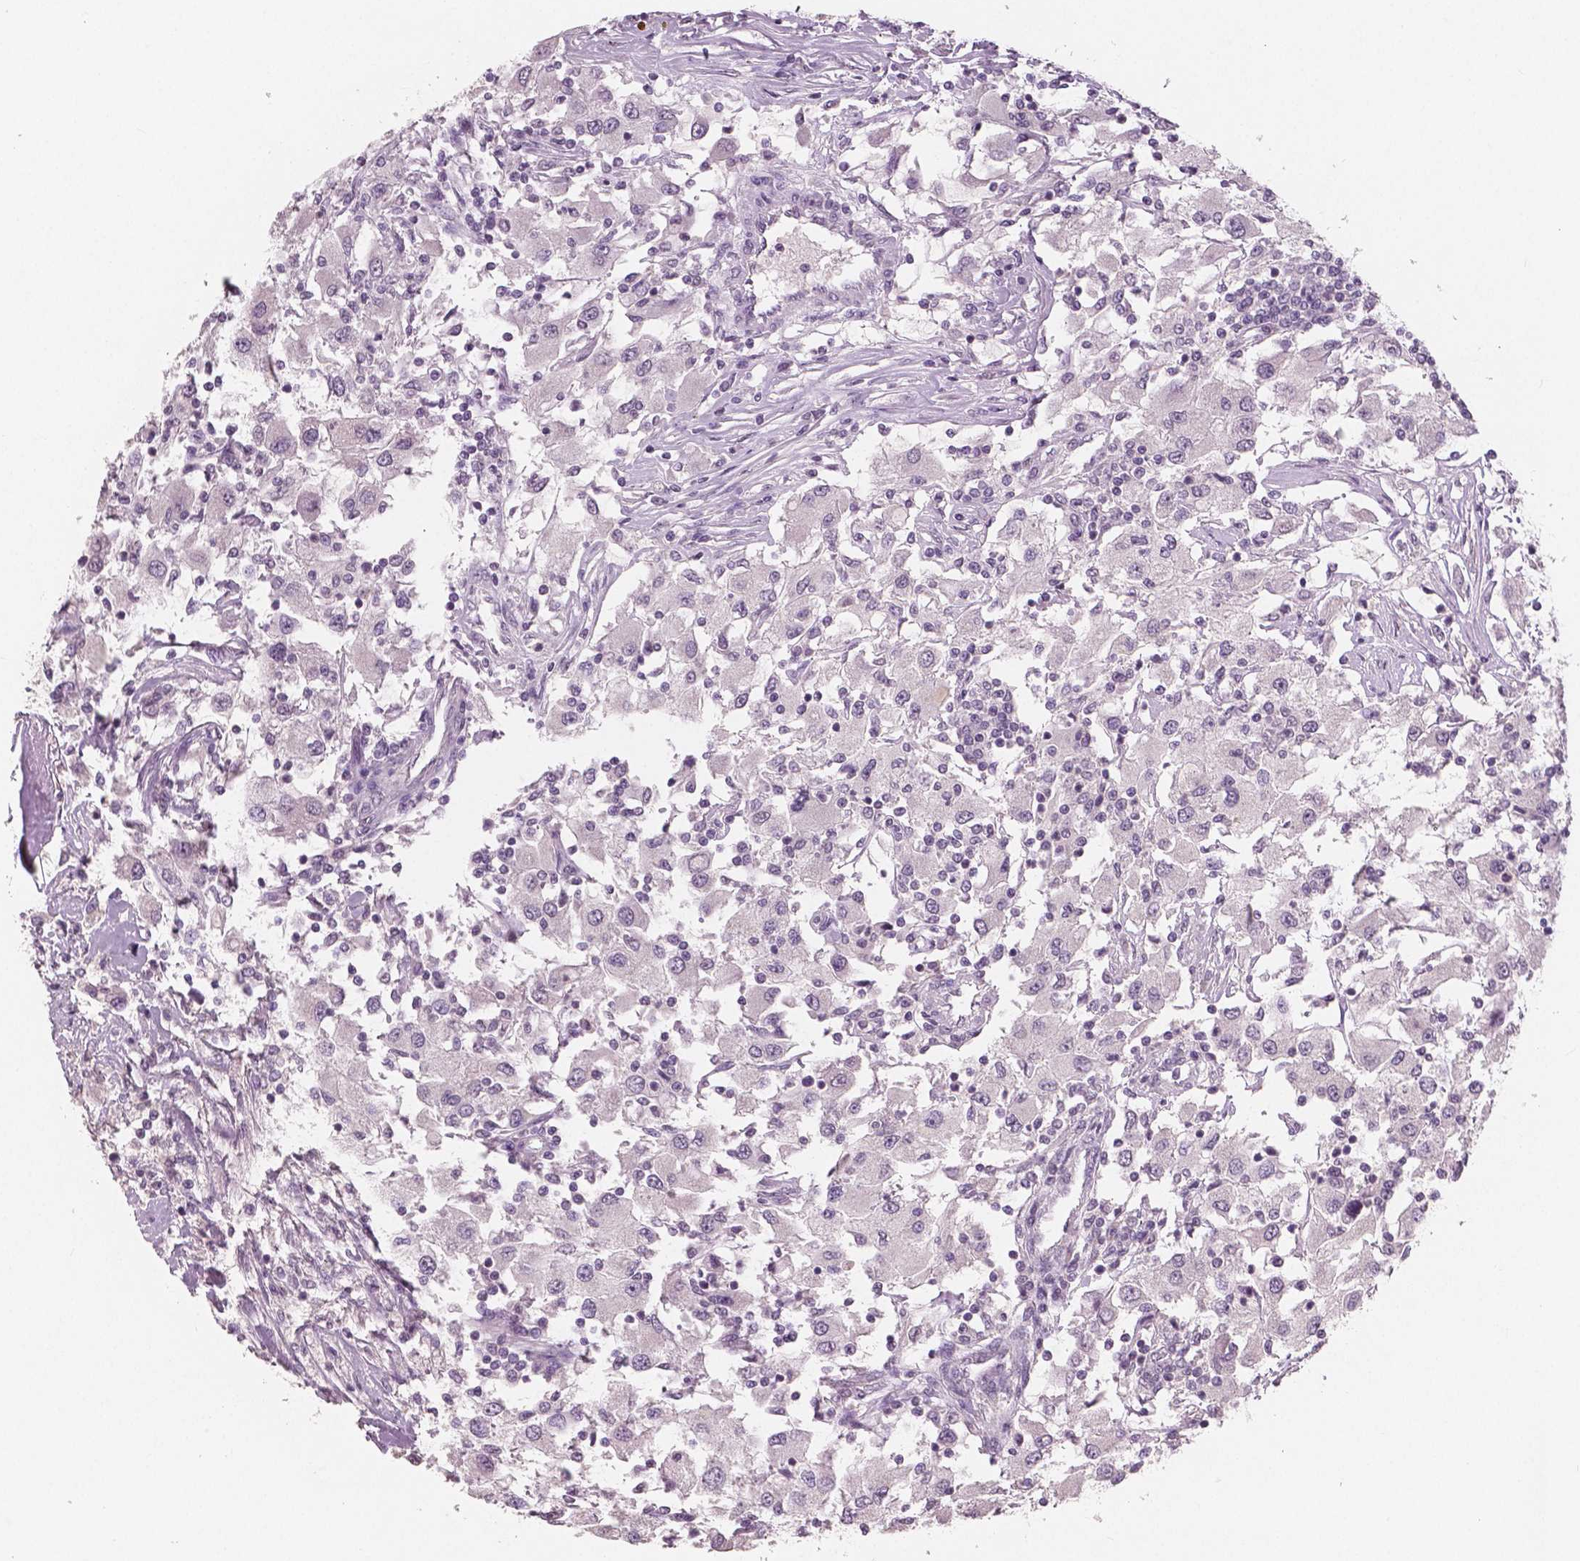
{"staining": {"intensity": "negative", "quantity": "none", "location": "none"}, "tissue": "renal cancer", "cell_type": "Tumor cells", "image_type": "cancer", "snomed": [{"axis": "morphology", "description": "Adenocarcinoma, NOS"}, {"axis": "topography", "description": "Kidney"}], "caption": "Photomicrograph shows no significant protein staining in tumor cells of renal cancer. (Brightfield microscopy of DAB (3,3'-diaminobenzidine) immunohistochemistry at high magnification).", "gene": "RNASE7", "patient": {"sex": "female", "age": 67}}